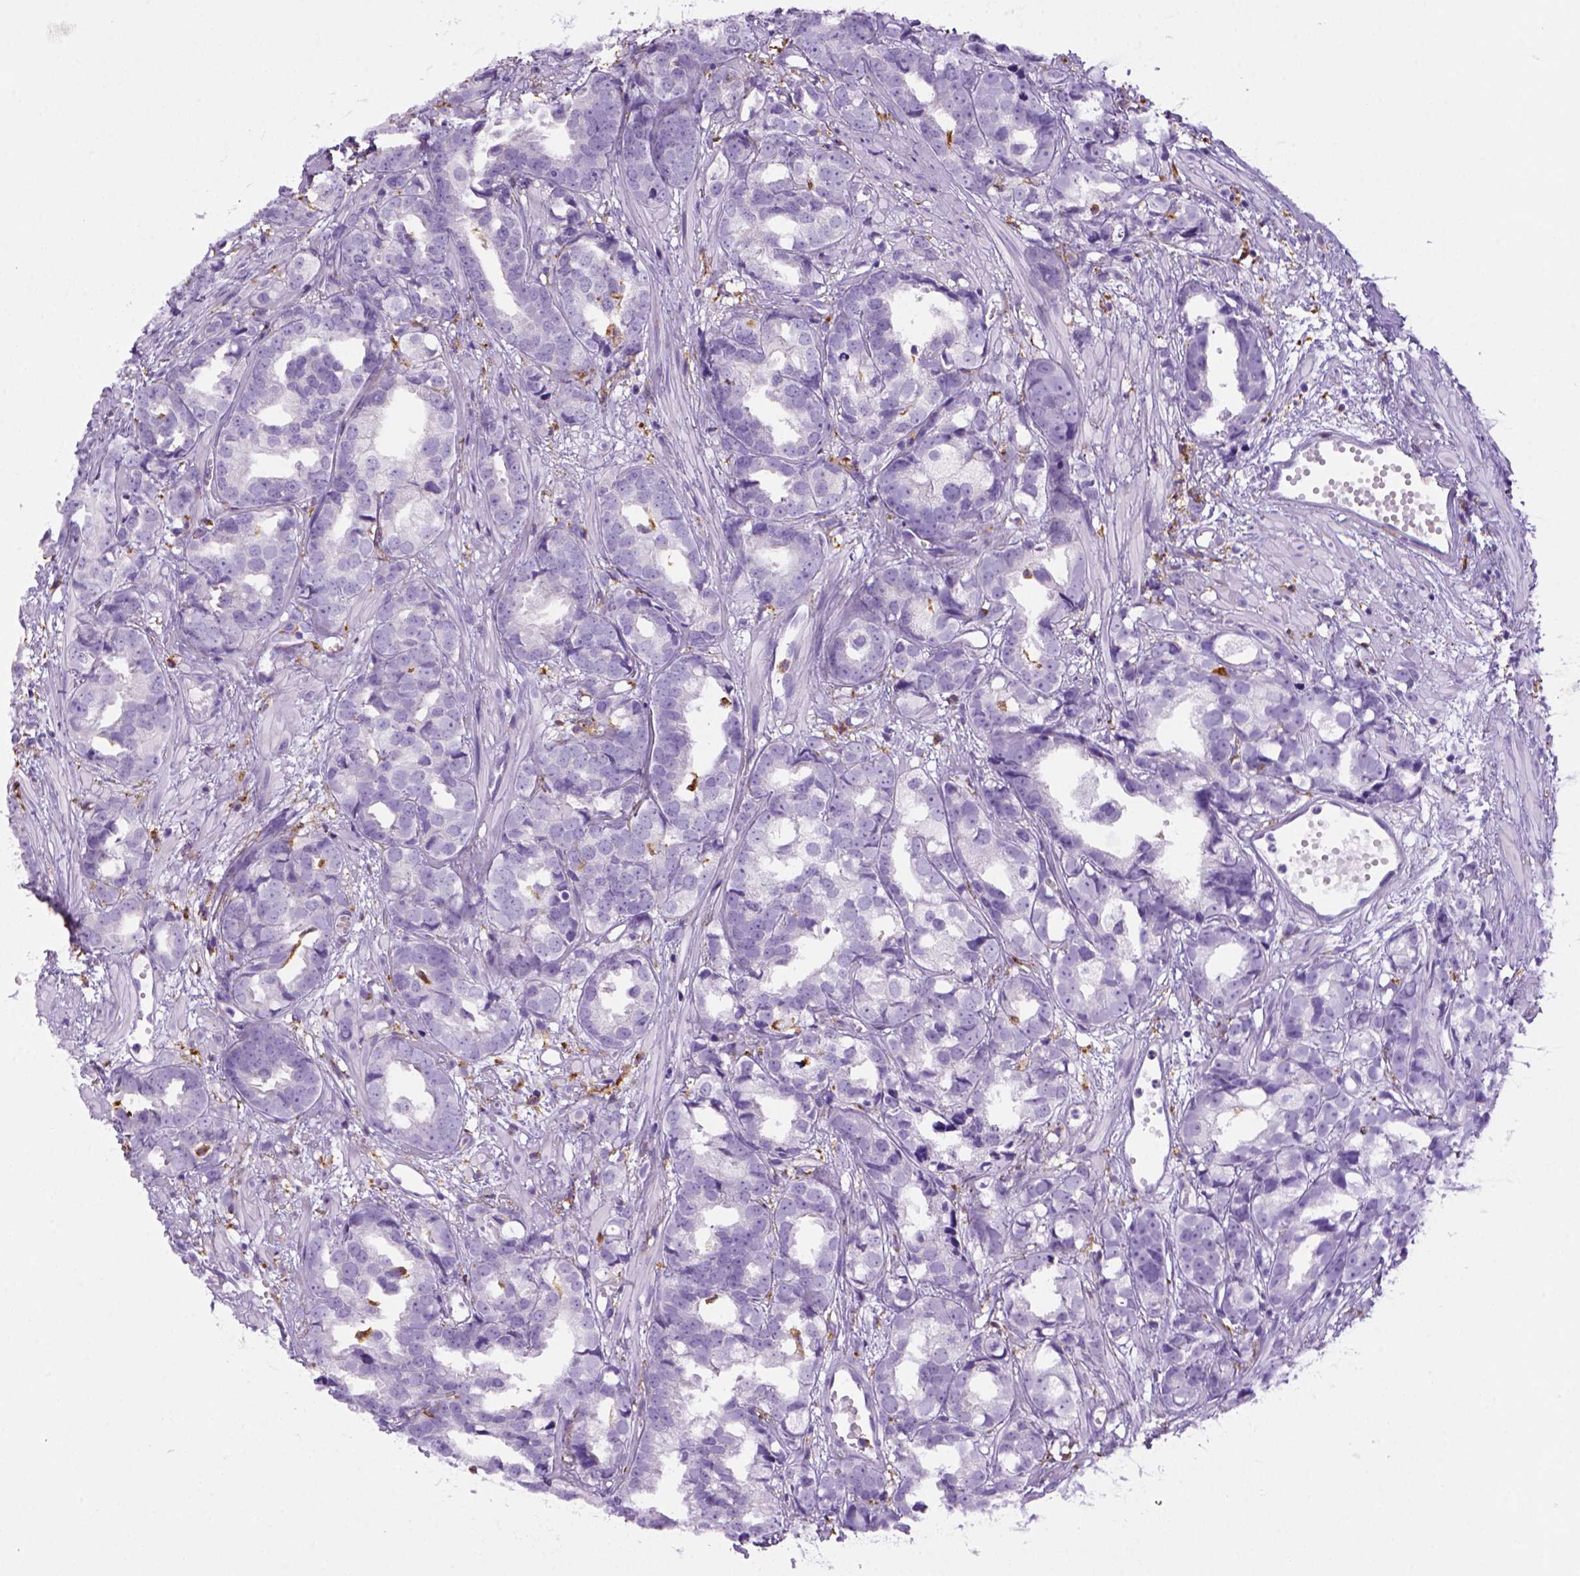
{"staining": {"intensity": "negative", "quantity": "none", "location": "none"}, "tissue": "prostate cancer", "cell_type": "Tumor cells", "image_type": "cancer", "snomed": [{"axis": "morphology", "description": "Adenocarcinoma, High grade"}, {"axis": "topography", "description": "Prostate"}], "caption": "Immunohistochemistry (IHC) image of human prostate cancer (high-grade adenocarcinoma) stained for a protein (brown), which reveals no positivity in tumor cells. Nuclei are stained in blue.", "gene": "CD68", "patient": {"sex": "male", "age": 79}}